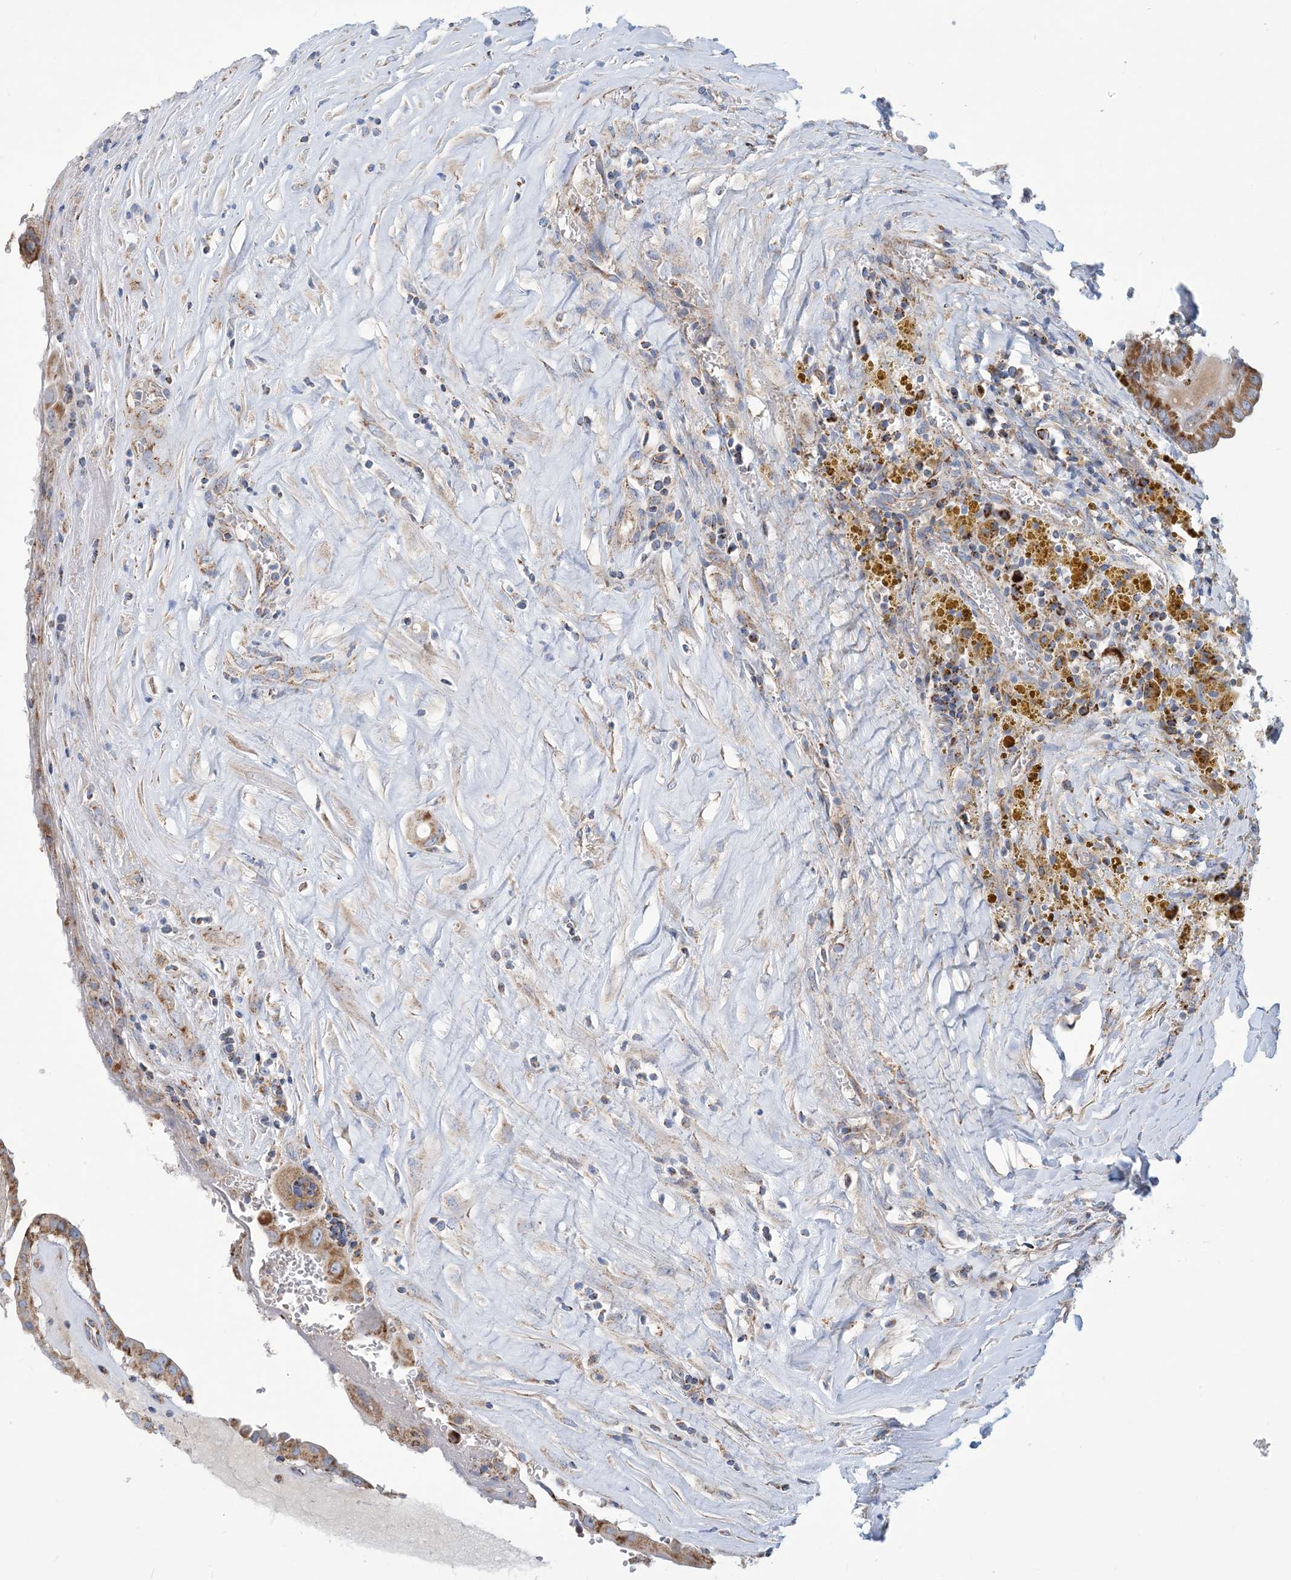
{"staining": {"intensity": "moderate", "quantity": ">75%", "location": "cytoplasmic/membranous"}, "tissue": "thyroid cancer", "cell_type": "Tumor cells", "image_type": "cancer", "snomed": [{"axis": "morphology", "description": "Papillary adenocarcinoma, NOS"}, {"axis": "topography", "description": "Thyroid gland"}], "caption": "High-magnification brightfield microscopy of thyroid cancer (papillary adenocarcinoma) stained with DAB (brown) and counterstained with hematoxylin (blue). tumor cells exhibit moderate cytoplasmic/membranous staining is identified in about>75% of cells.", "gene": "PHOSPHO2", "patient": {"sex": "male", "age": 77}}